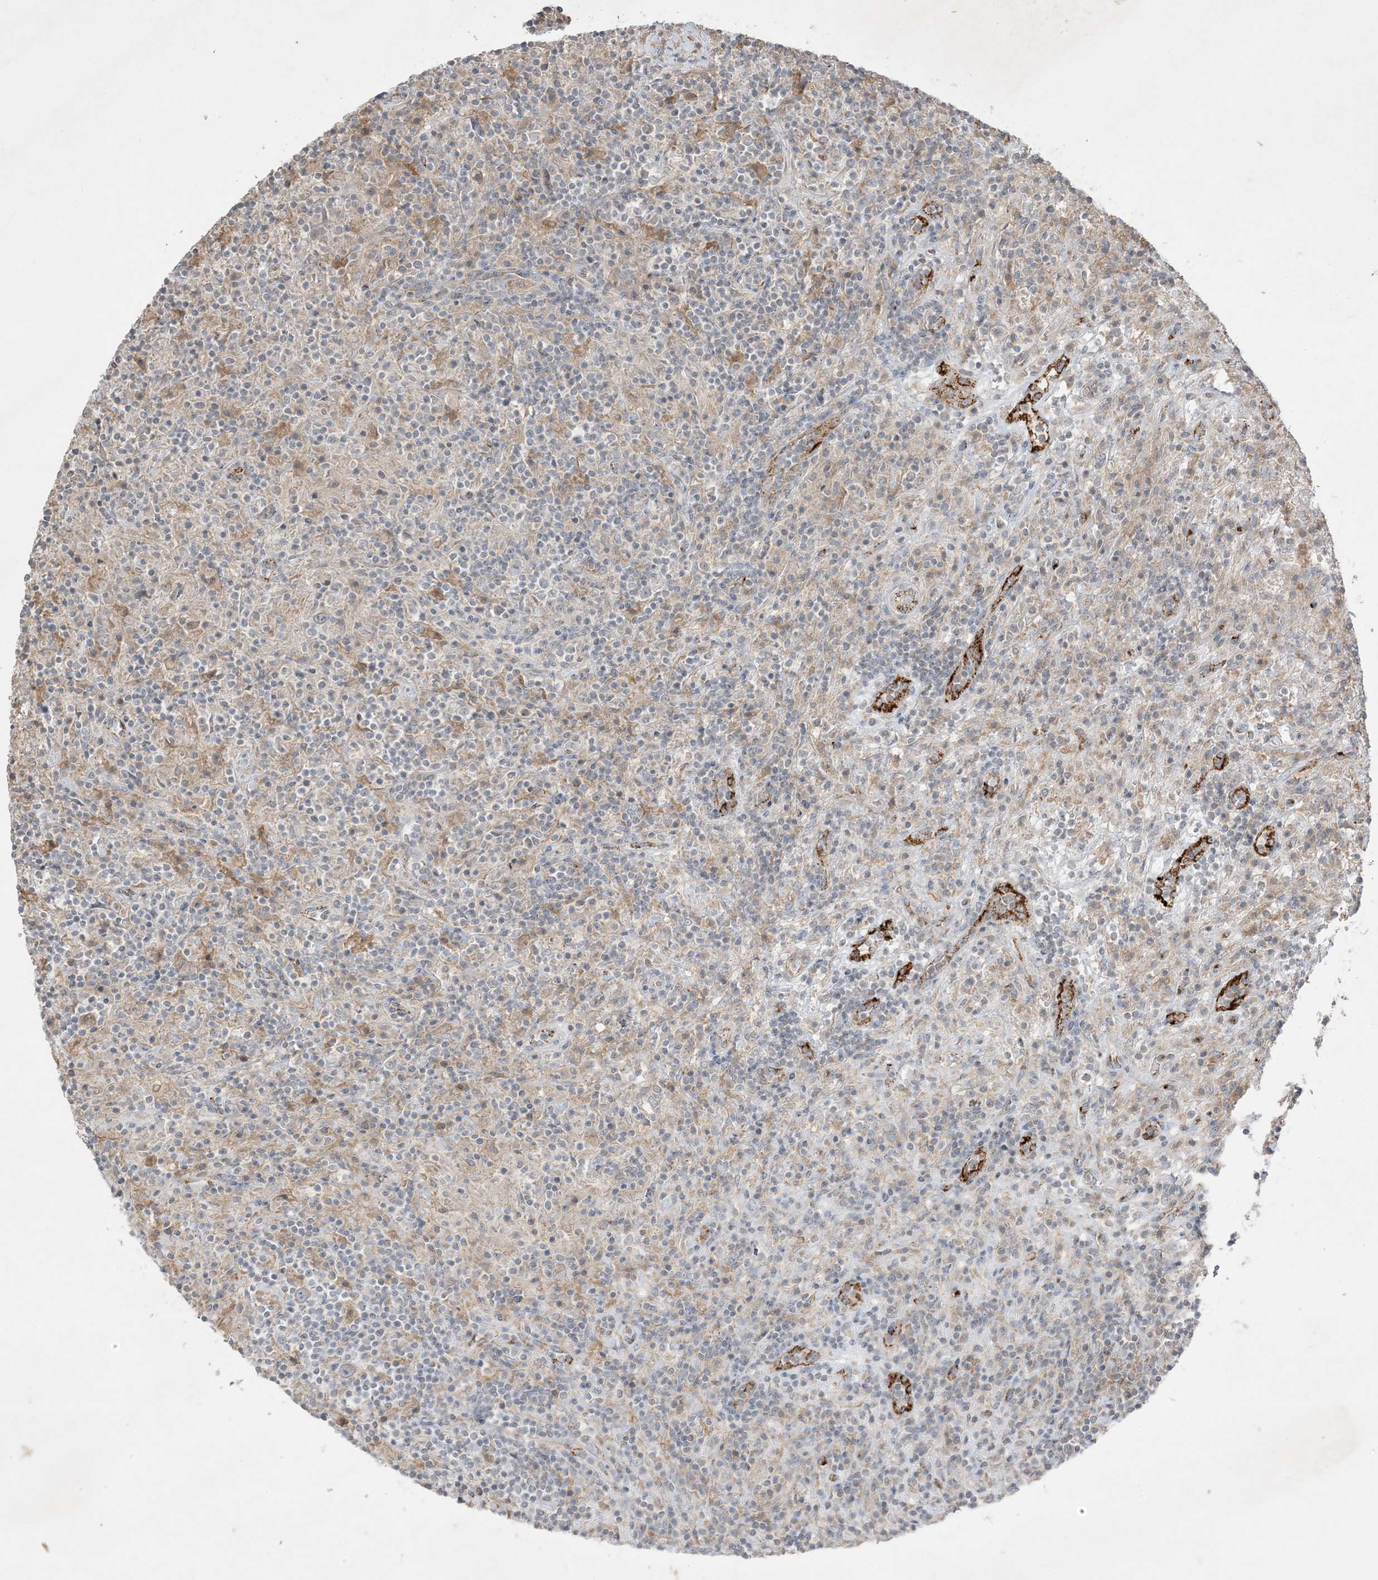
{"staining": {"intensity": "weak", "quantity": "<25%", "location": "cytoplasmic/membranous"}, "tissue": "lymphoma", "cell_type": "Tumor cells", "image_type": "cancer", "snomed": [{"axis": "morphology", "description": "Hodgkin's disease, NOS"}, {"axis": "topography", "description": "Lymph node"}], "caption": "IHC of human lymphoma displays no expression in tumor cells.", "gene": "PRSS36", "patient": {"sex": "male", "age": 70}}